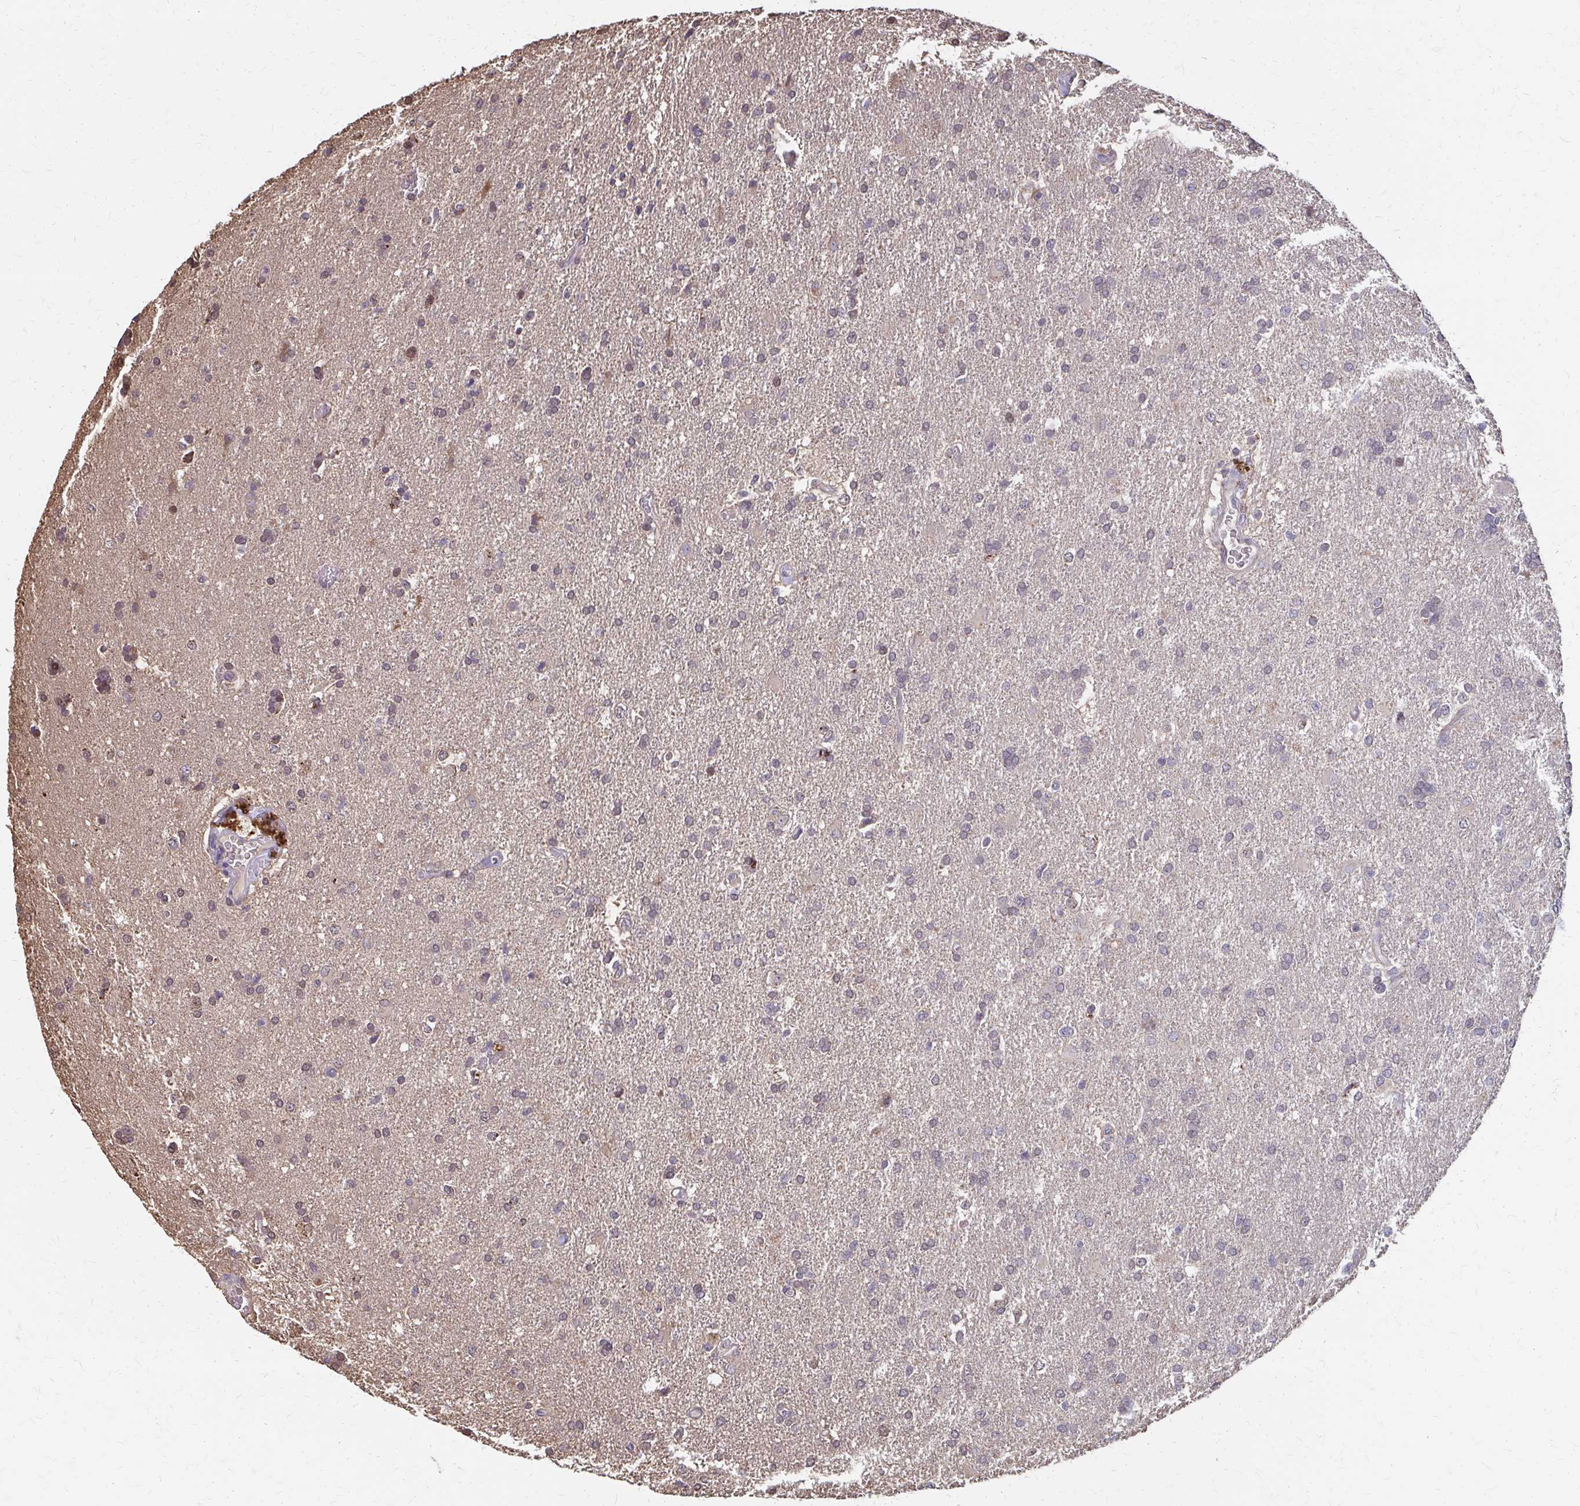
{"staining": {"intensity": "negative", "quantity": "none", "location": "none"}, "tissue": "glioma", "cell_type": "Tumor cells", "image_type": "cancer", "snomed": [{"axis": "morphology", "description": "Glioma, malignant, High grade"}, {"axis": "topography", "description": "Brain"}], "caption": "Immunohistochemistry histopathology image of human malignant glioma (high-grade) stained for a protein (brown), which exhibits no positivity in tumor cells.", "gene": "IFI44L", "patient": {"sex": "male", "age": 68}}